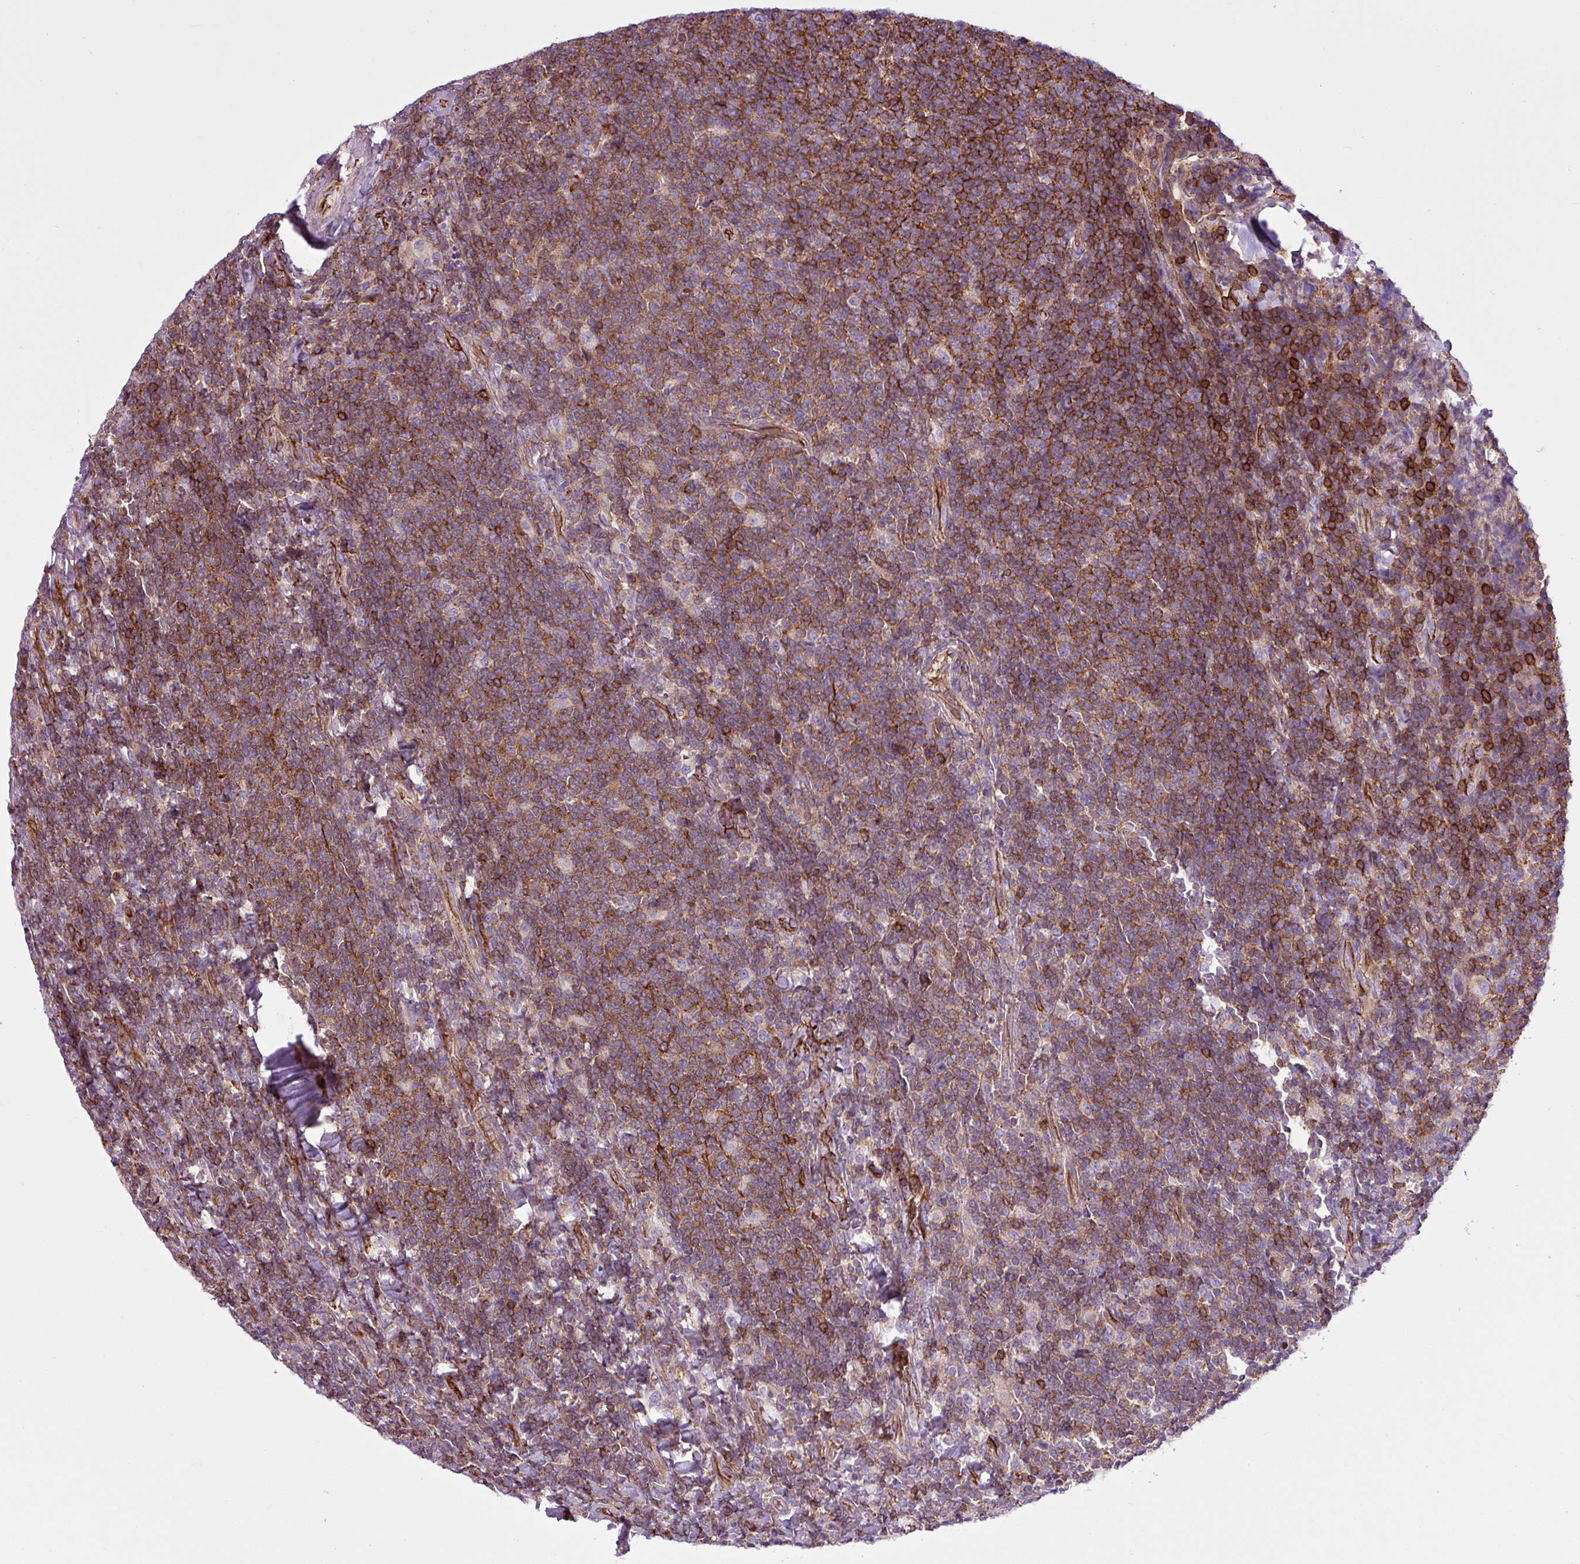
{"staining": {"intensity": "moderate", "quantity": ">75%", "location": "cytoplasmic/membranous"}, "tissue": "lymphoma", "cell_type": "Tumor cells", "image_type": "cancer", "snomed": [{"axis": "morphology", "description": "Malignant lymphoma, non-Hodgkin's type, Low grade"}, {"axis": "topography", "description": "Lymph node"}], "caption": "A brown stain labels moderate cytoplasmic/membranous staining of a protein in human lymphoma tumor cells.", "gene": "EME2", "patient": {"sex": "male", "age": 52}}